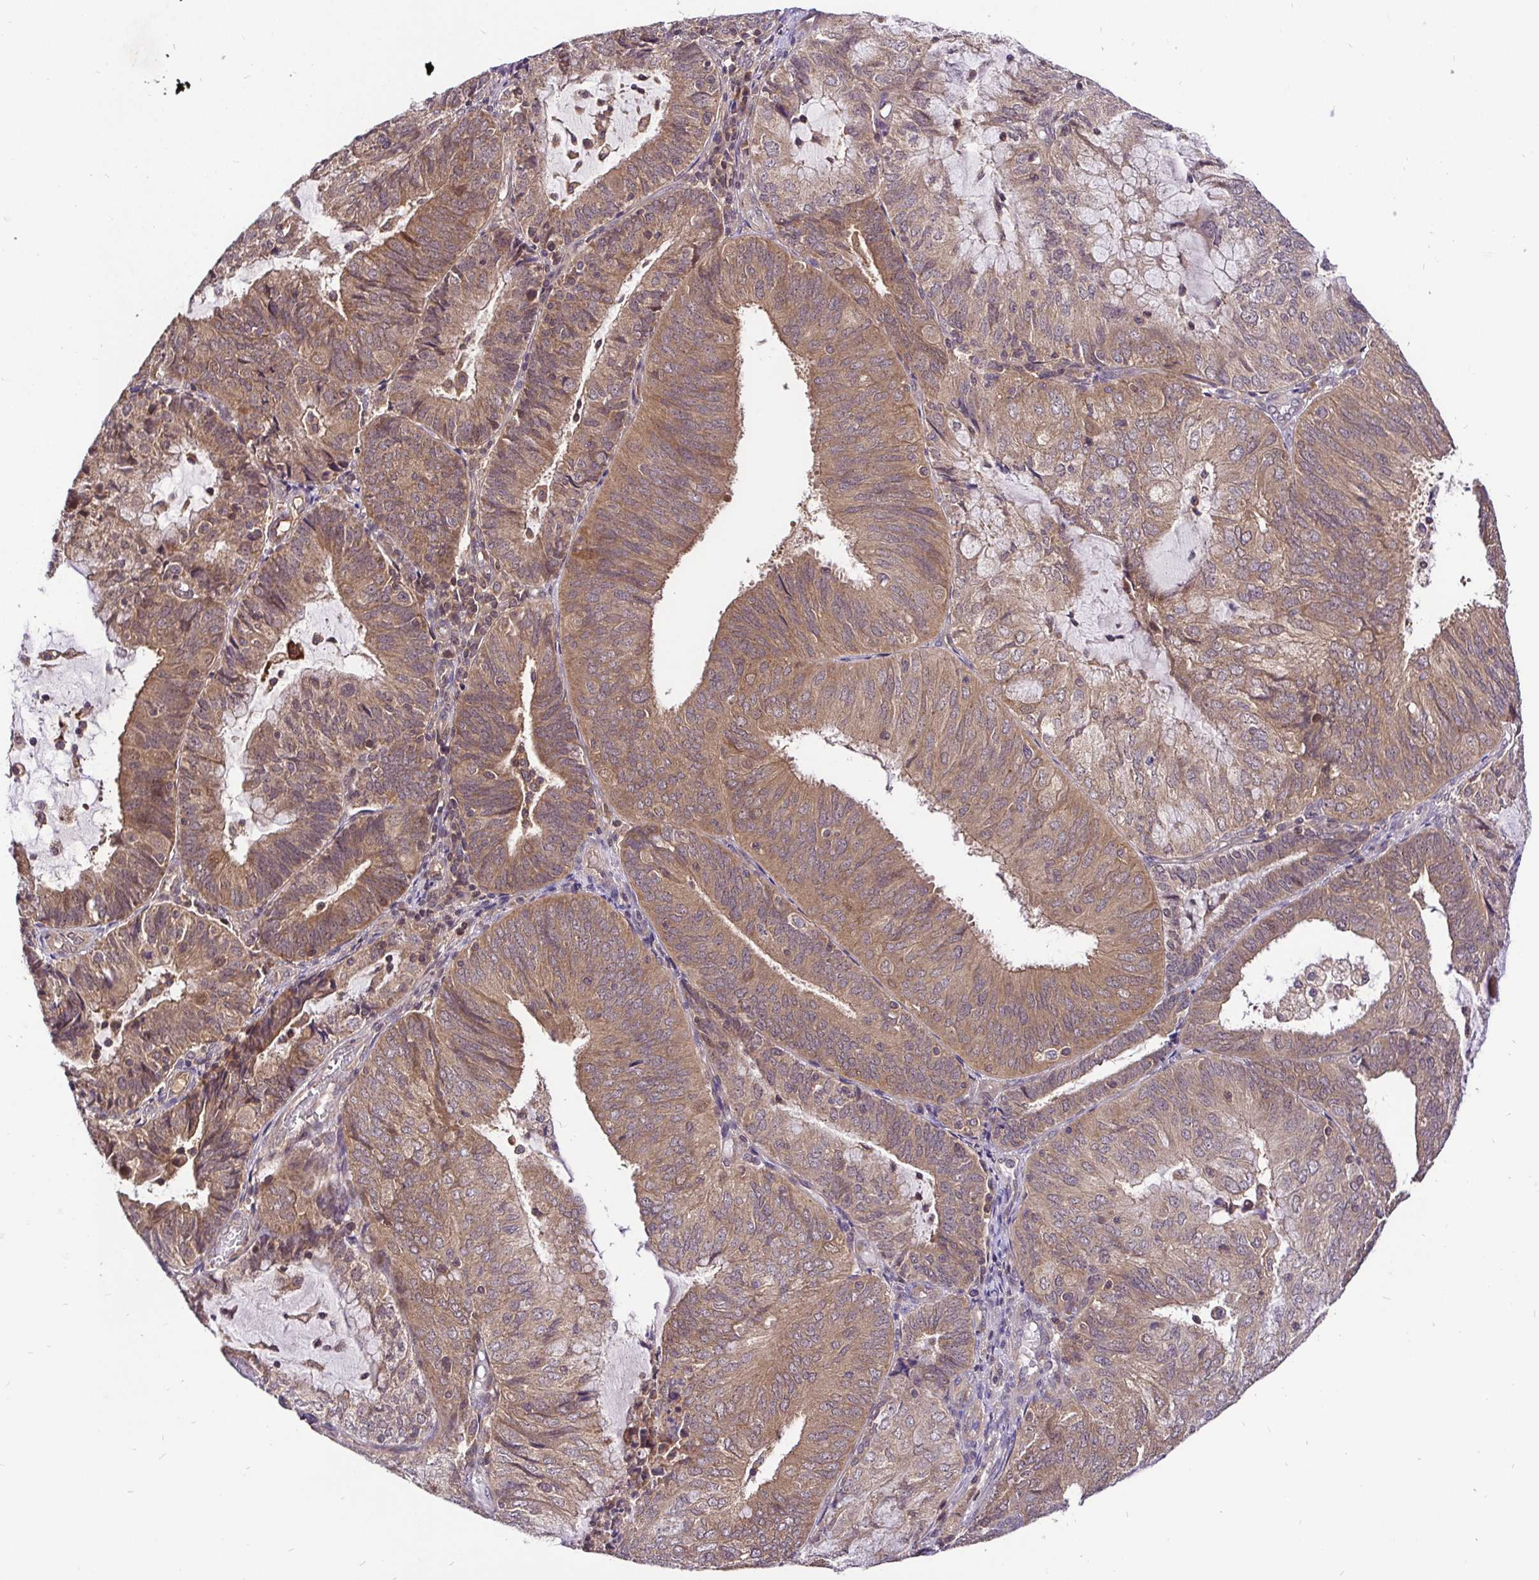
{"staining": {"intensity": "moderate", "quantity": ">75%", "location": "cytoplasmic/membranous"}, "tissue": "endometrial cancer", "cell_type": "Tumor cells", "image_type": "cancer", "snomed": [{"axis": "morphology", "description": "Adenocarcinoma, NOS"}, {"axis": "topography", "description": "Endometrium"}], "caption": "IHC histopathology image of adenocarcinoma (endometrial) stained for a protein (brown), which reveals medium levels of moderate cytoplasmic/membranous positivity in approximately >75% of tumor cells.", "gene": "UBE2M", "patient": {"sex": "female", "age": 81}}